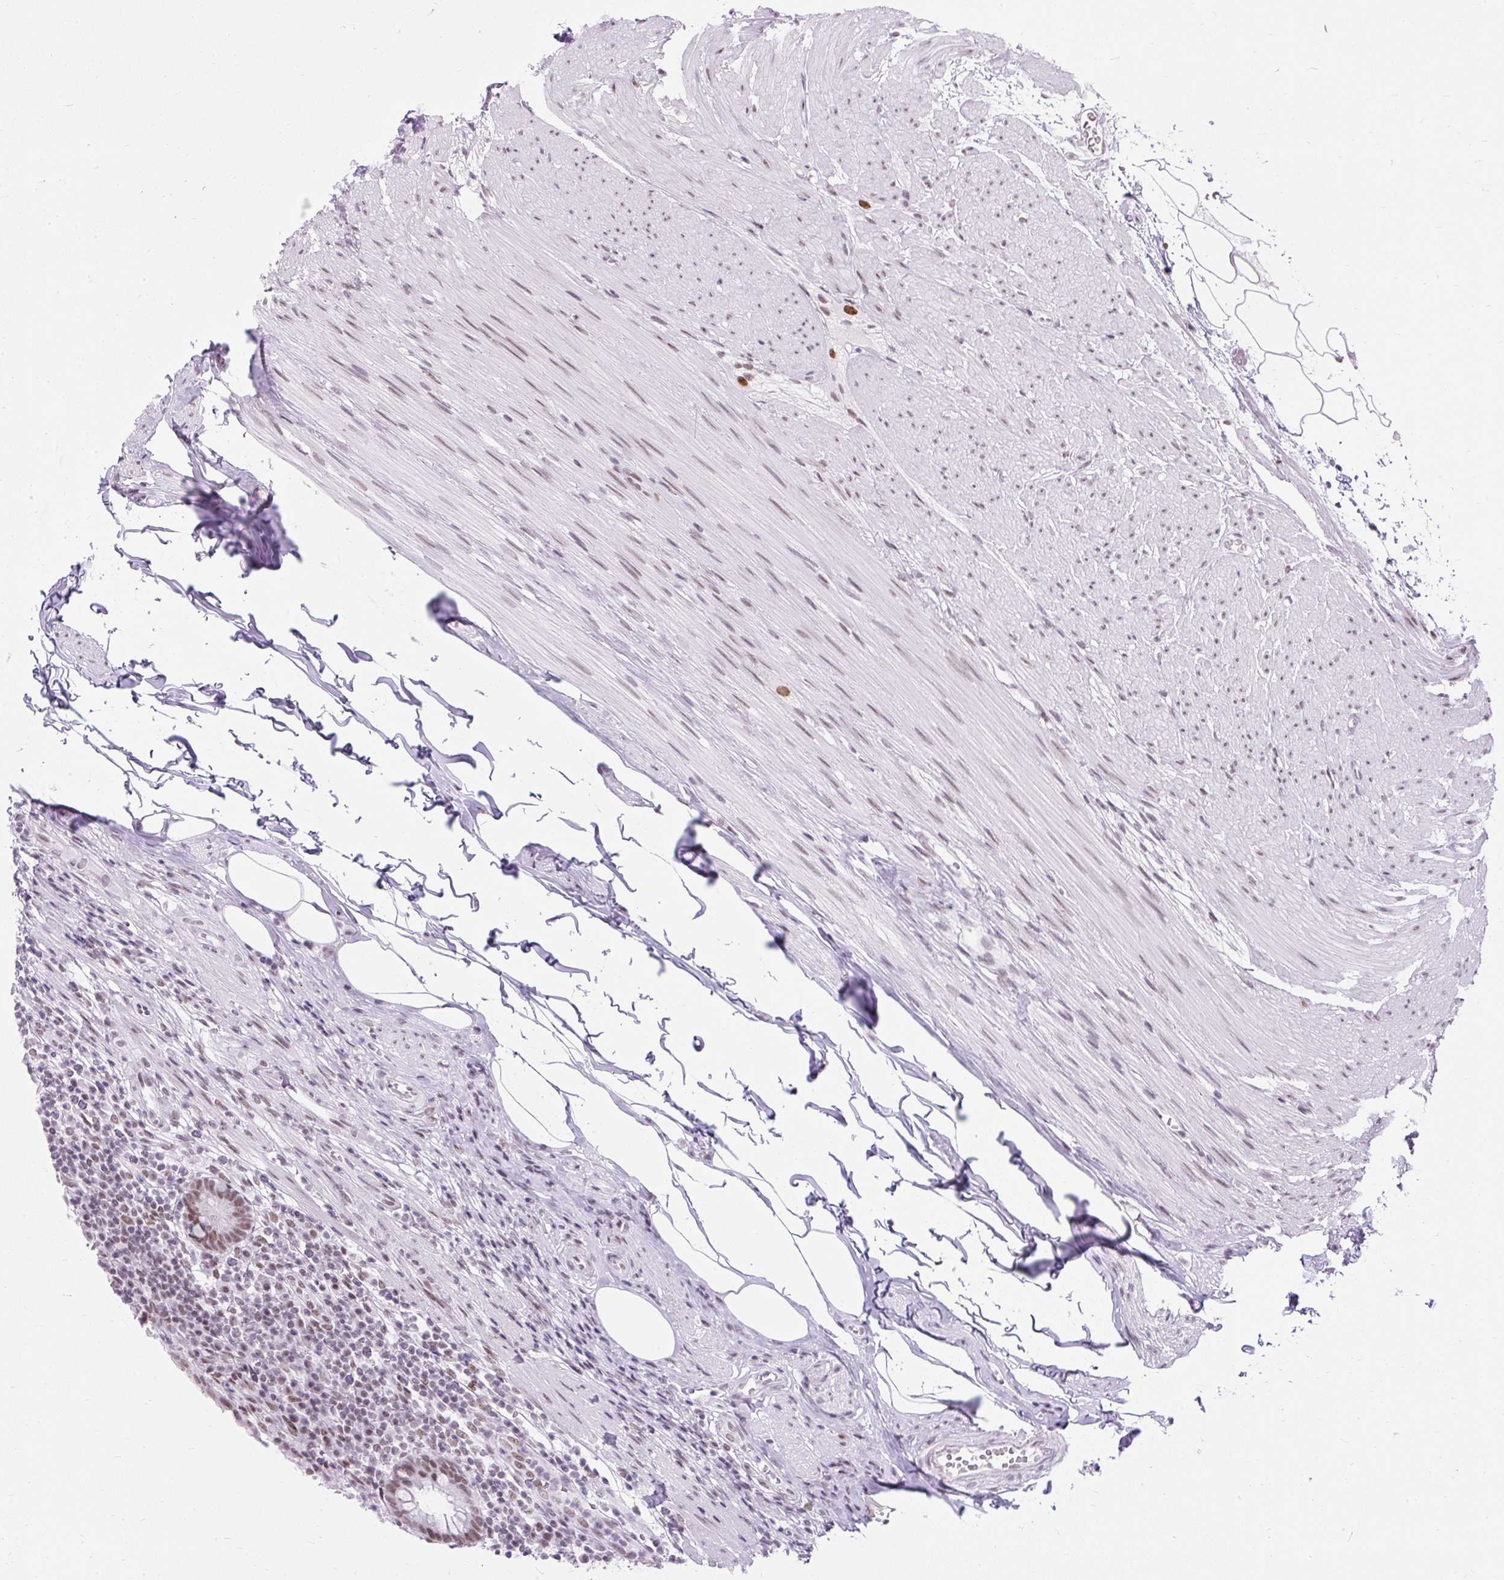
{"staining": {"intensity": "weak", "quantity": "<25%", "location": "nuclear"}, "tissue": "appendix", "cell_type": "Glandular cells", "image_type": "normal", "snomed": [{"axis": "morphology", "description": "Normal tissue, NOS"}, {"axis": "topography", "description": "Appendix"}], "caption": "Immunohistochemical staining of unremarkable human appendix reveals no significant staining in glandular cells.", "gene": "PLCXD2", "patient": {"sex": "female", "age": 56}}